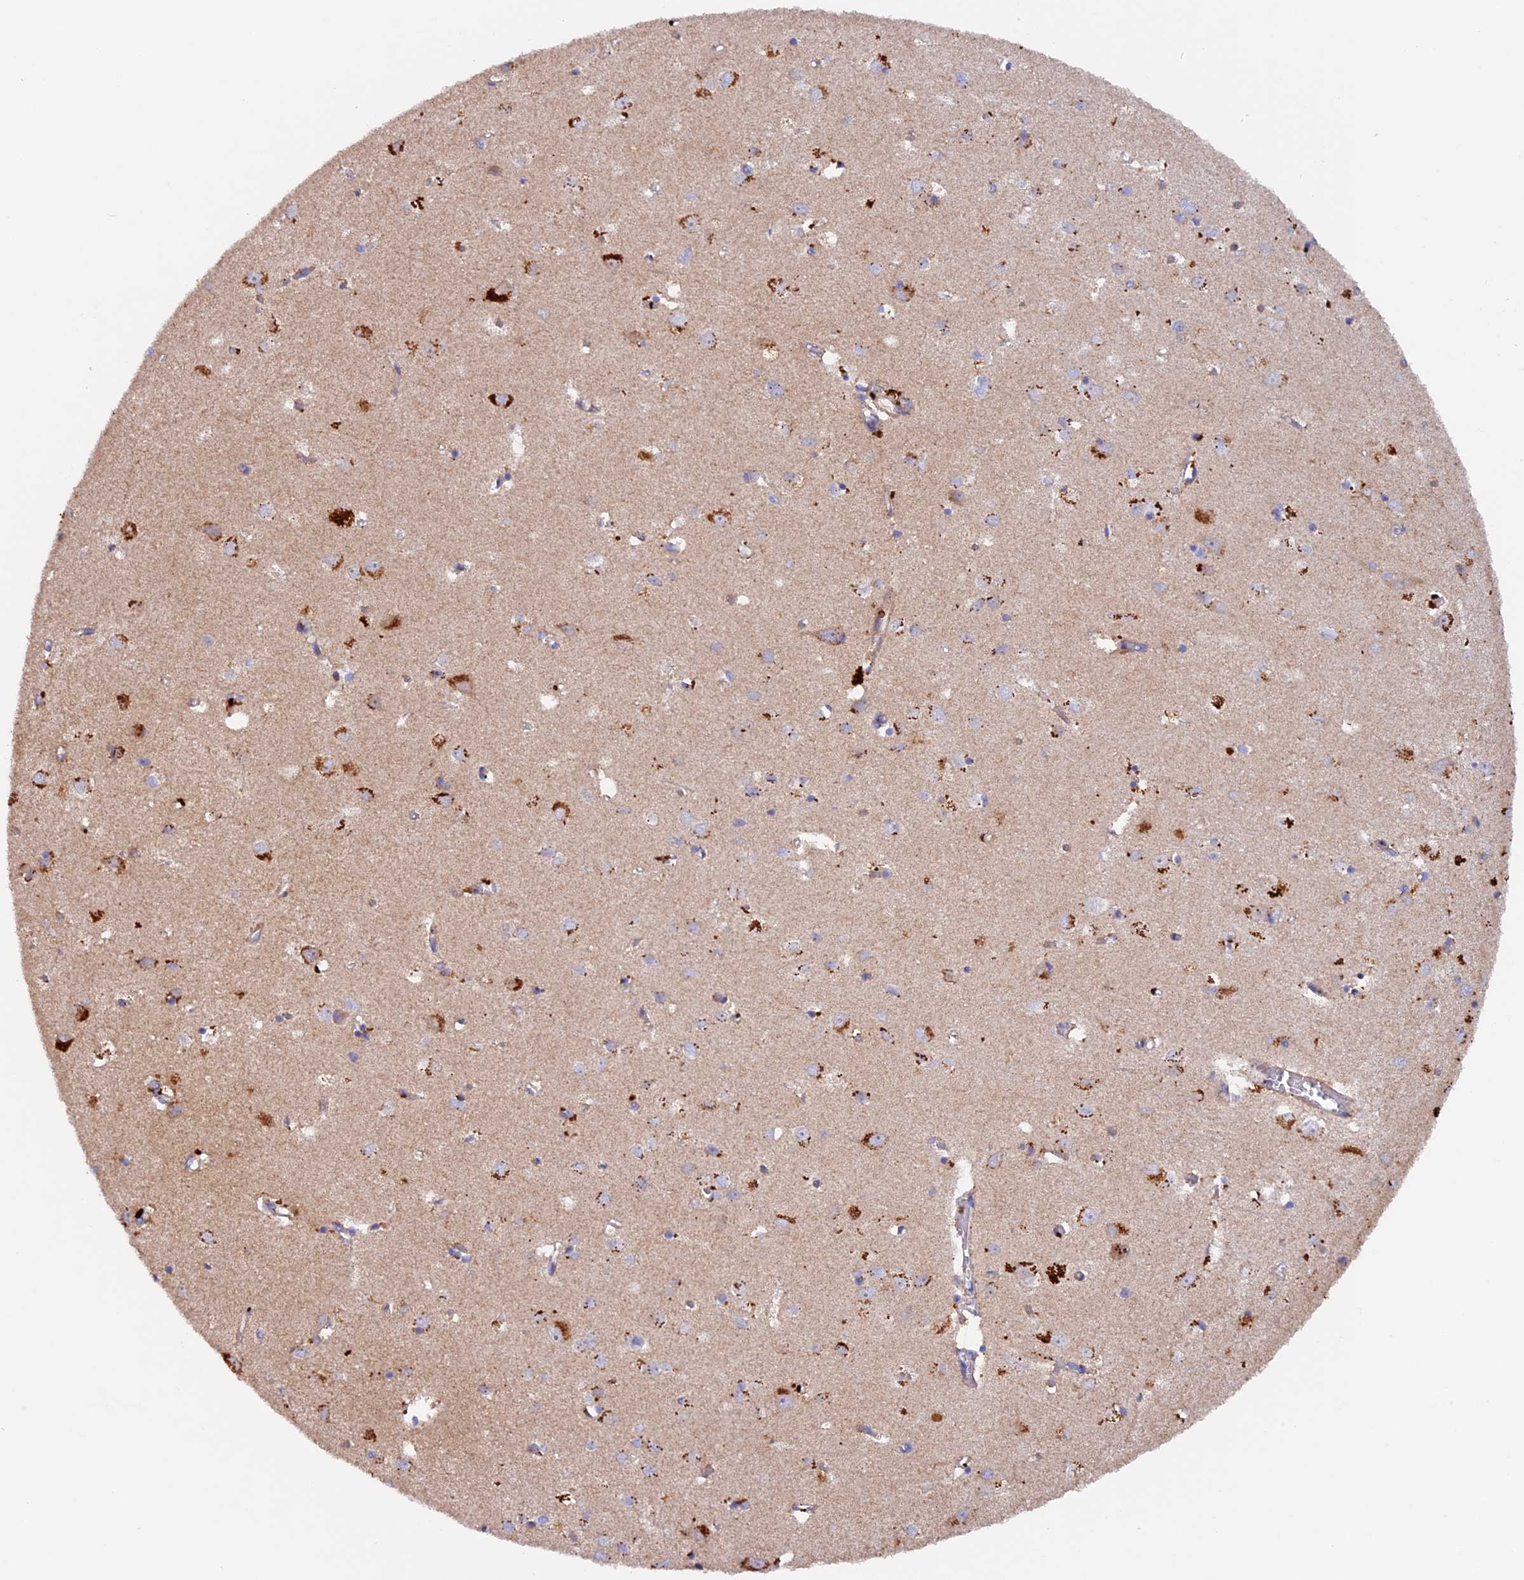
{"staining": {"intensity": "weak", "quantity": ">75%", "location": "cytoplasmic/membranous"}, "tissue": "cerebral cortex", "cell_type": "Endothelial cells", "image_type": "normal", "snomed": [{"axis": "morphology", "description": "Normal tissue, NOS"}, {"axis": "topography", "description": "Cerebral cortex"}], "caption": "This histopathology image exhibits IHC staining of normal human cerebral cortex, with low weak cytoplasmic/membranous expression in about >75% of endothelial cells.", "gene": "DUS3L", "patient": {"sex": "female", "age": 64}}